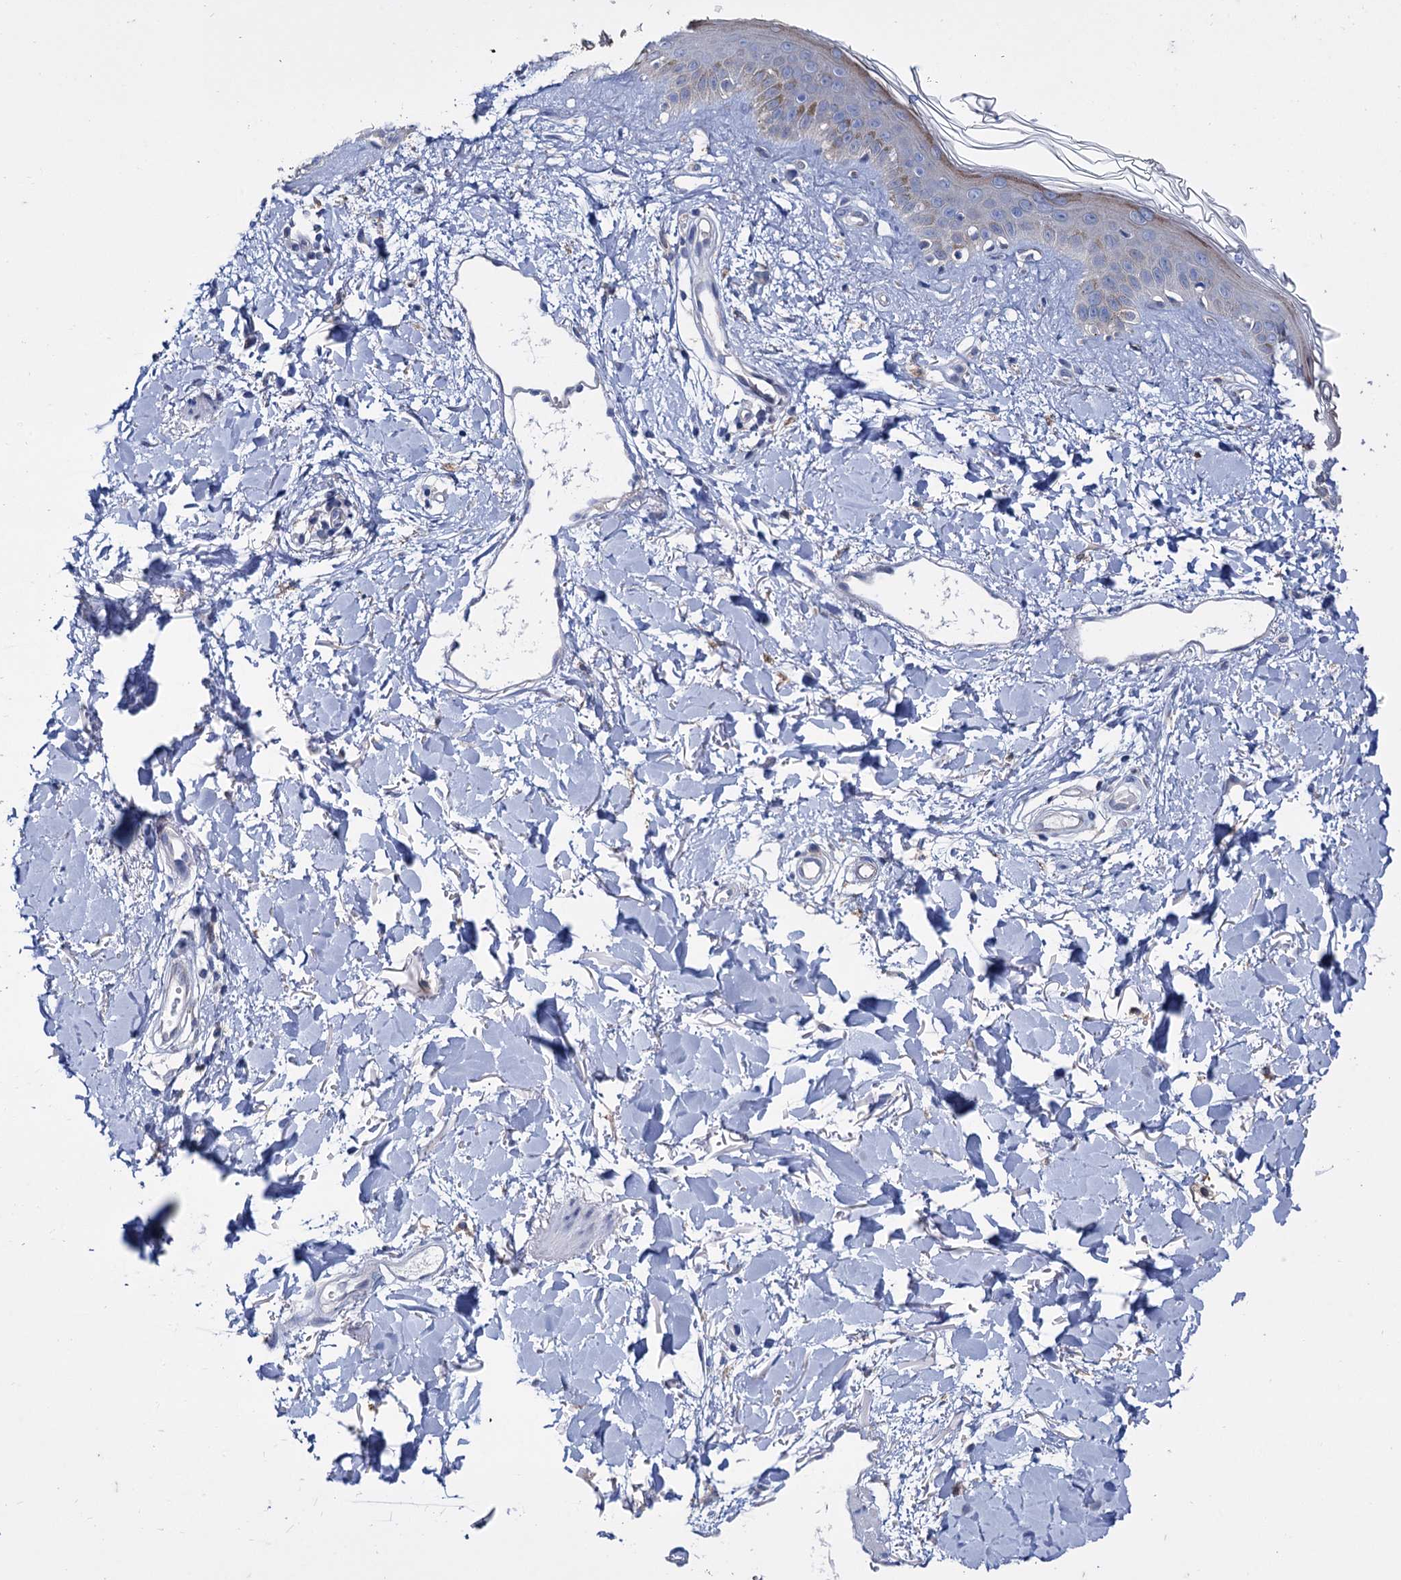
{"staining": {"intensity": "negative", "quantity": "none", "location": "none"}, "tissue": "skin", "cell_type": "Fibroblasts", "image_type": "normal", "snomed": [{"axis": "morphology", "description": "Normal tissue, NOS"}, {"axis": "topography", "description": "Skin"}], "caption": "Immunohistochemistry of benign human skin shows no staining in fibroblasts.", "gene": "MID1IP1", "patient": {"sex": "female", "age": 58}}